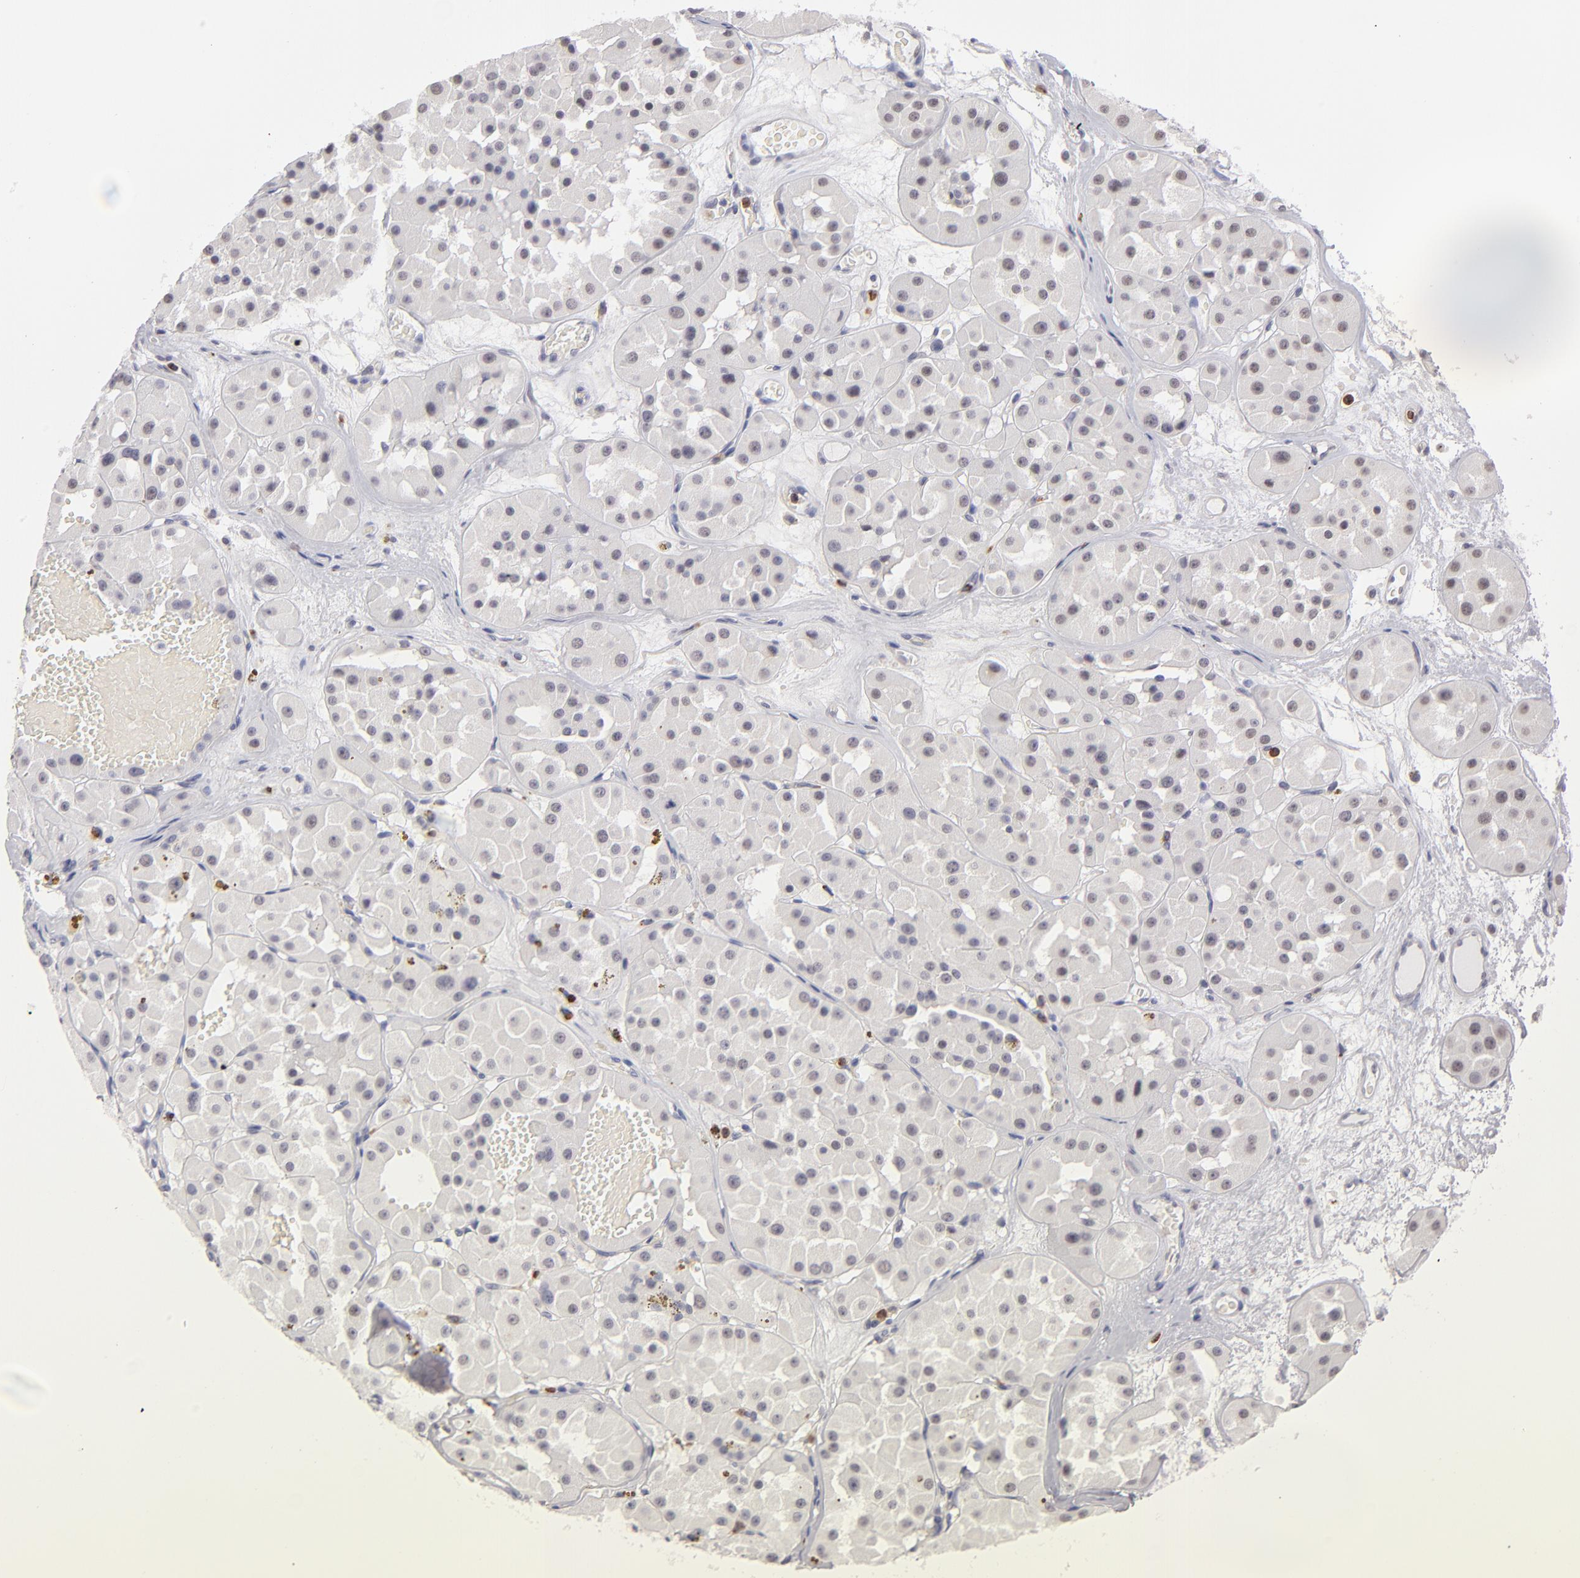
{"staining": {"intensity": "weak", "quantity": "<25%", "location": "nuclear"}, "tissue": "renal cancer", "cell_type": "Tumor cells", "image_type": "cancer", "snomed": [{"axis": "morphology", "description": "Adenocarcinoma, uncertain malignant potential"}, {"axis": "topography", "description": "Kidney"}], "caption": "There is no significant staining in tumor cells of renal cancer.", "gene": "MGAM", "patient": {"sex": "male", "age": 63}}